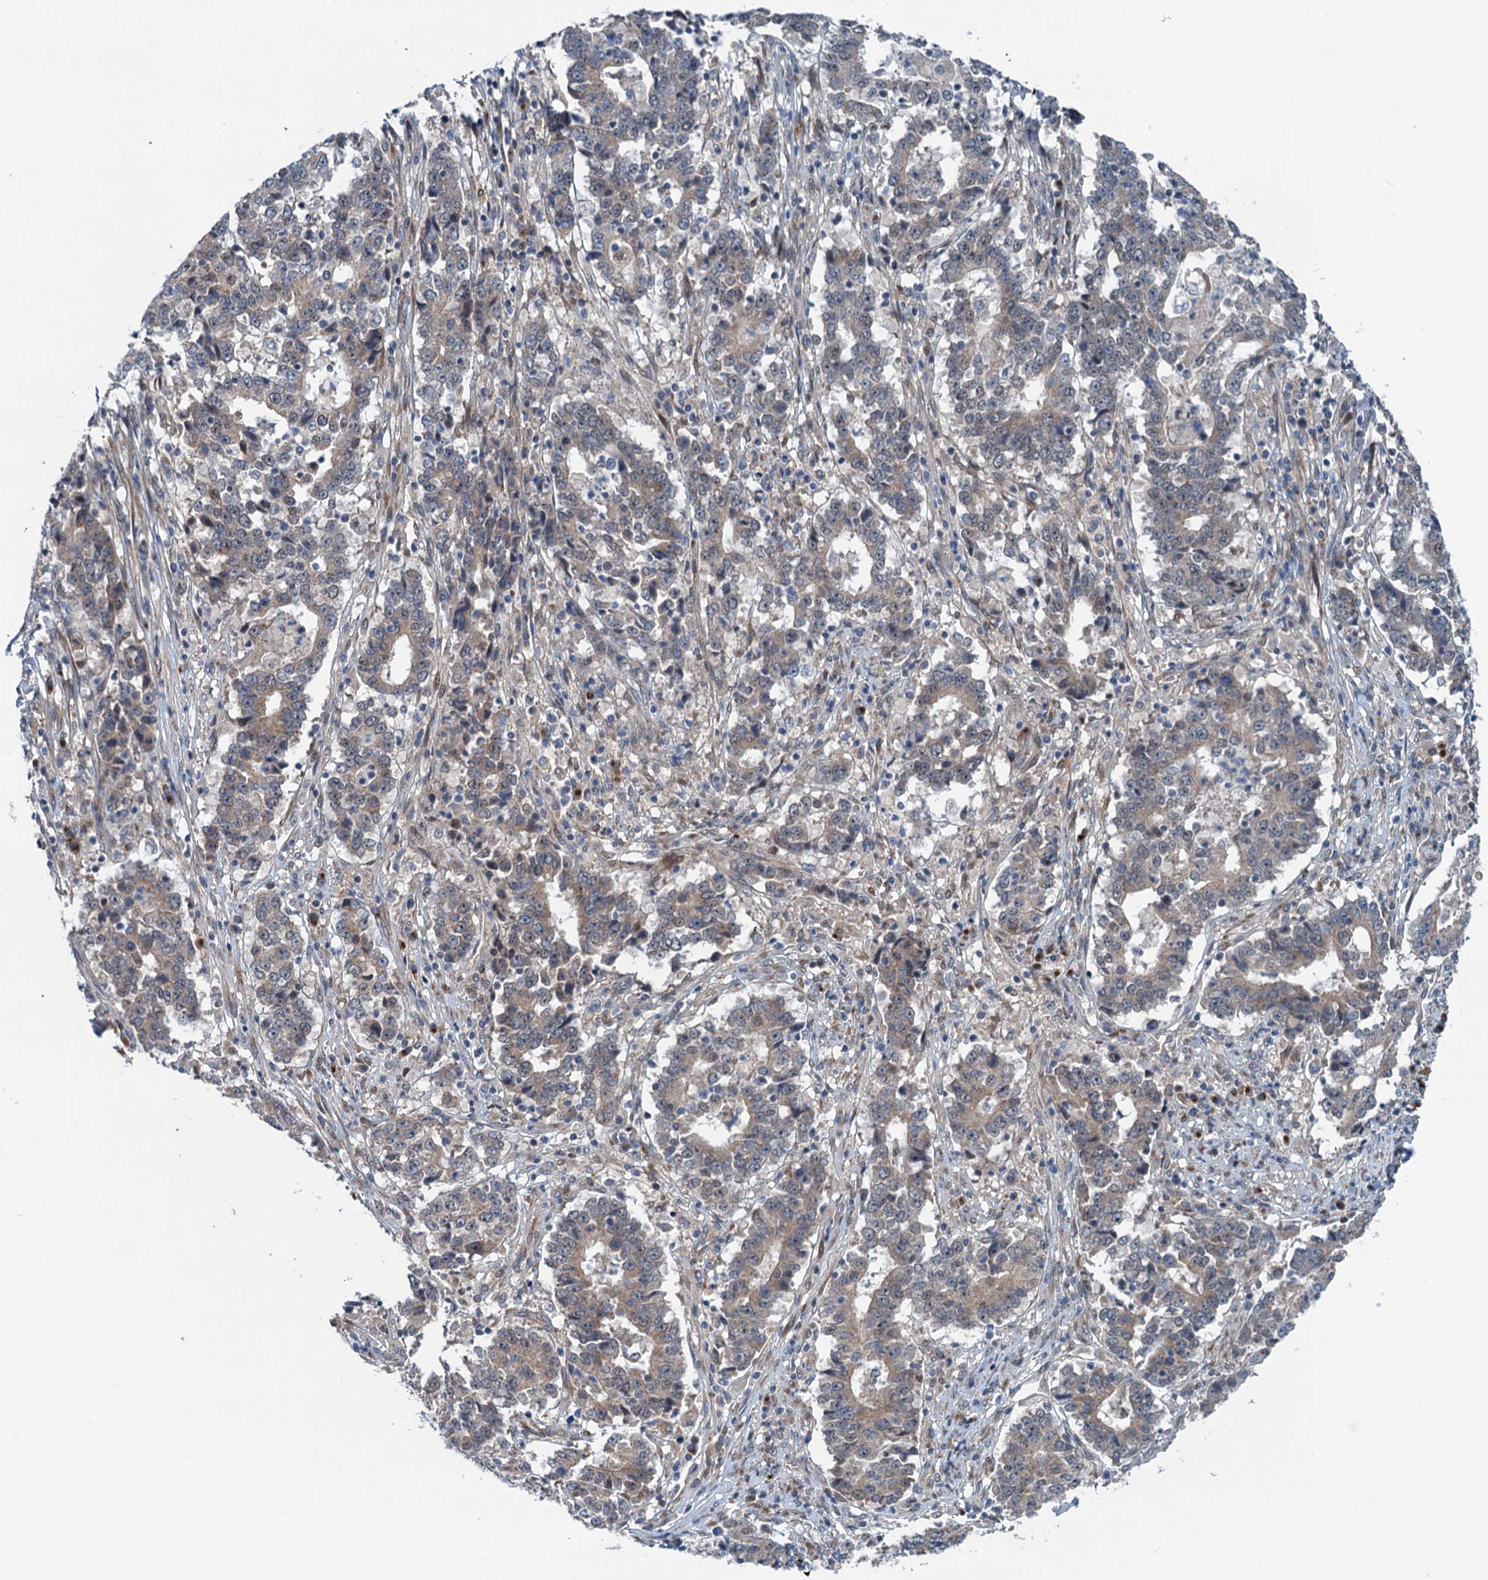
{"staining": {"intensity": "weak", "quantity": ">75%", "location": "cytoplasmic/membranous"}, "tissue": "stomach cancer", "cell_type": "Tumor cells", "image_type": "cancer", "snomed": [{"axis": "morphology", "description": "Adenocarcinoma, NOS"}, {"axis": "topography", "description": "Stomach"}], "caption": "Immunohistochemistry photomicrograph of neoplastic tissue: stomach cancer stained using immunohistochemistry reveals low levels of weak protein expression localized specifically in the cytoplasmic/membranous of tumor cells, appearing as a cytoplasmic/membranous brown color.", "gene": "DYNC2I2", "patient": {"sex": "male", "age": 59}}